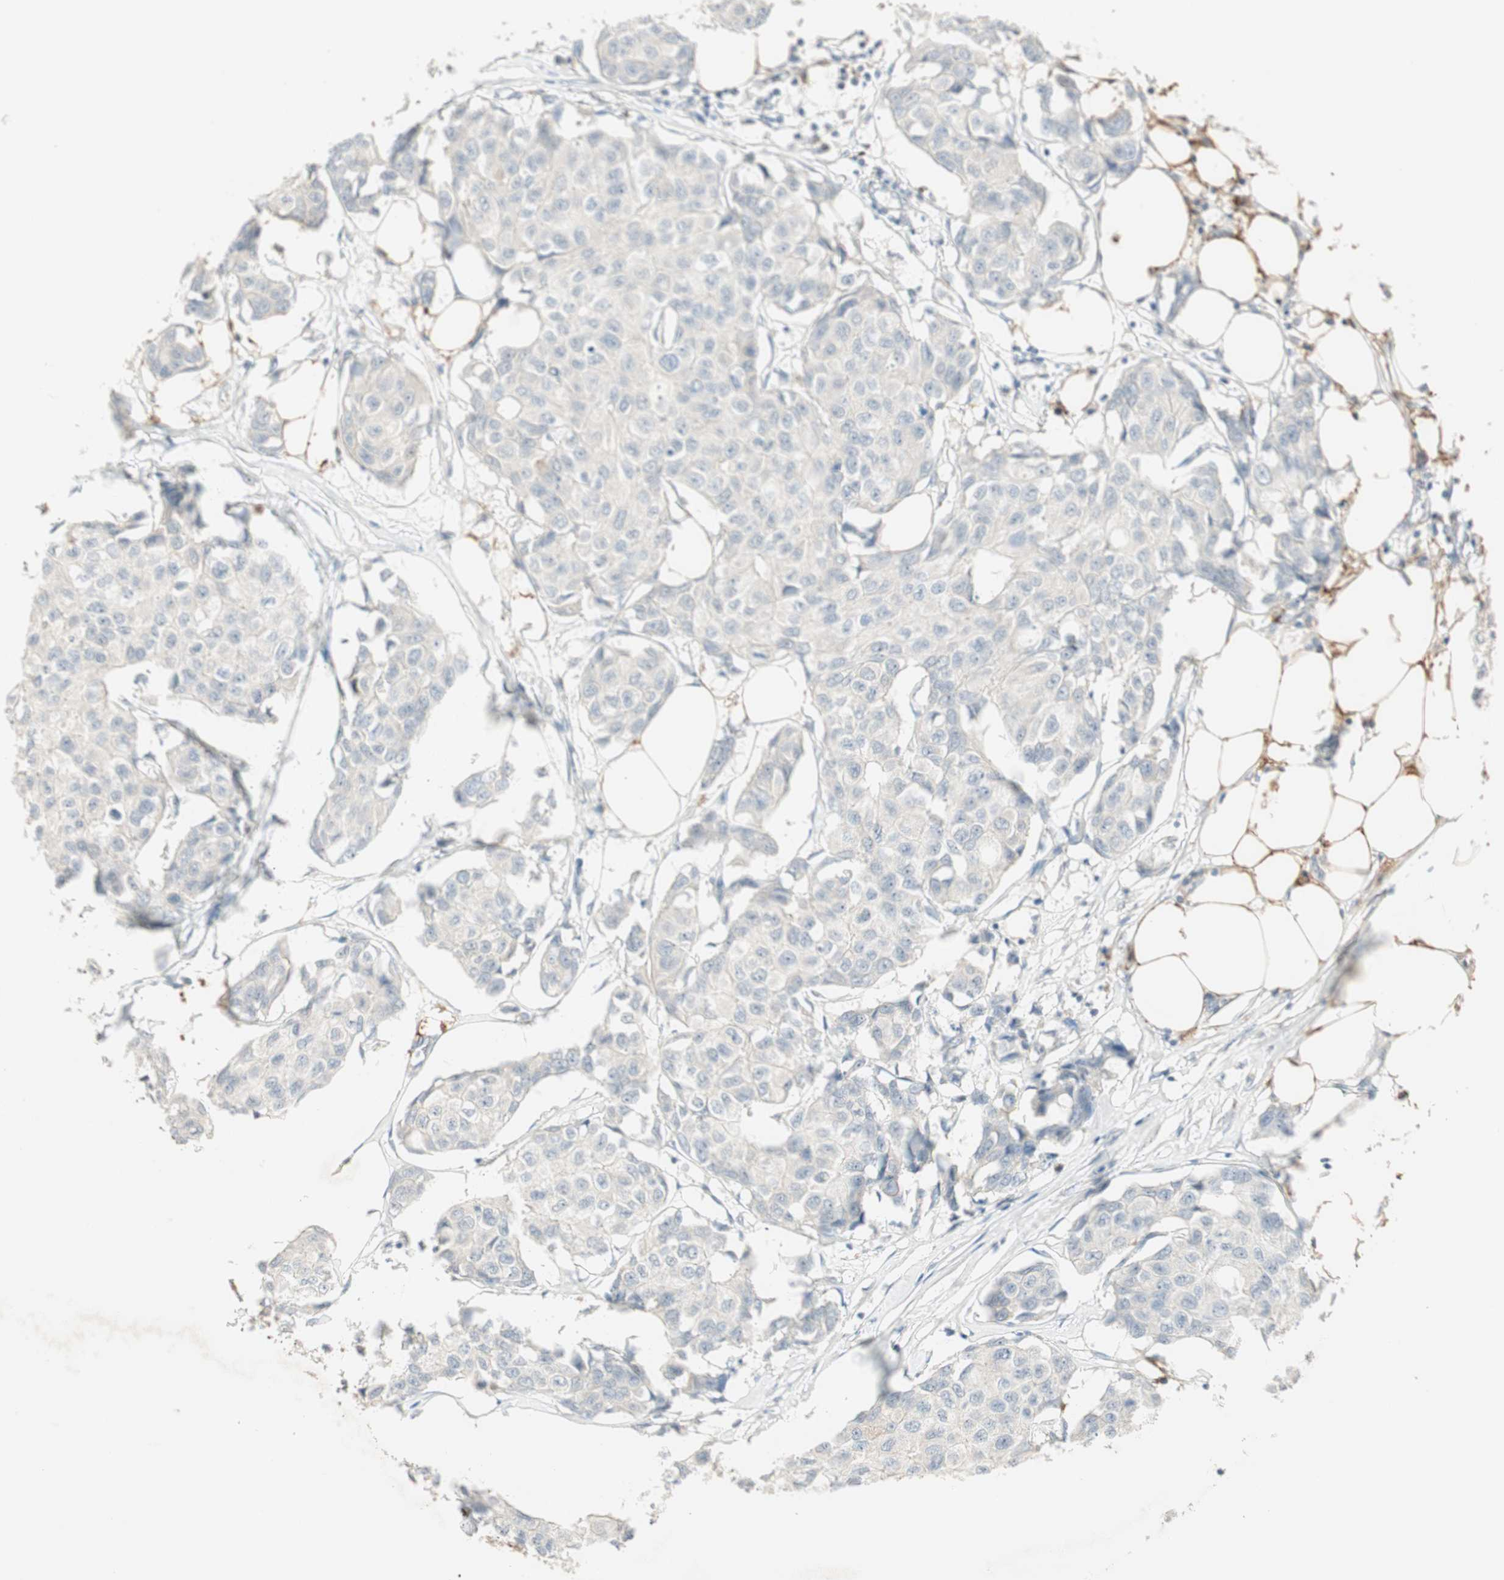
{"staining": {"intensity": "negative", "quantity": "none", "location": "none"}, "tissue": "breast cancer", "cell_type": "Tumor cells", "image_type": "cancer", "snomed": [{"axis": "morphology", "description": "Duct carcinoma"}, {"axis": "topography", "description": "Breast"}], "caption": "Tumor cells show no significant protein staining in breast cancer (invasive ductal carcinoma). (DAB (3,3'-diaminobenzidine) immunohistochemistry with hematoxylin counter stain).", "gene": "RNGTT", "patient": {"sex": "female", "age": 80}}